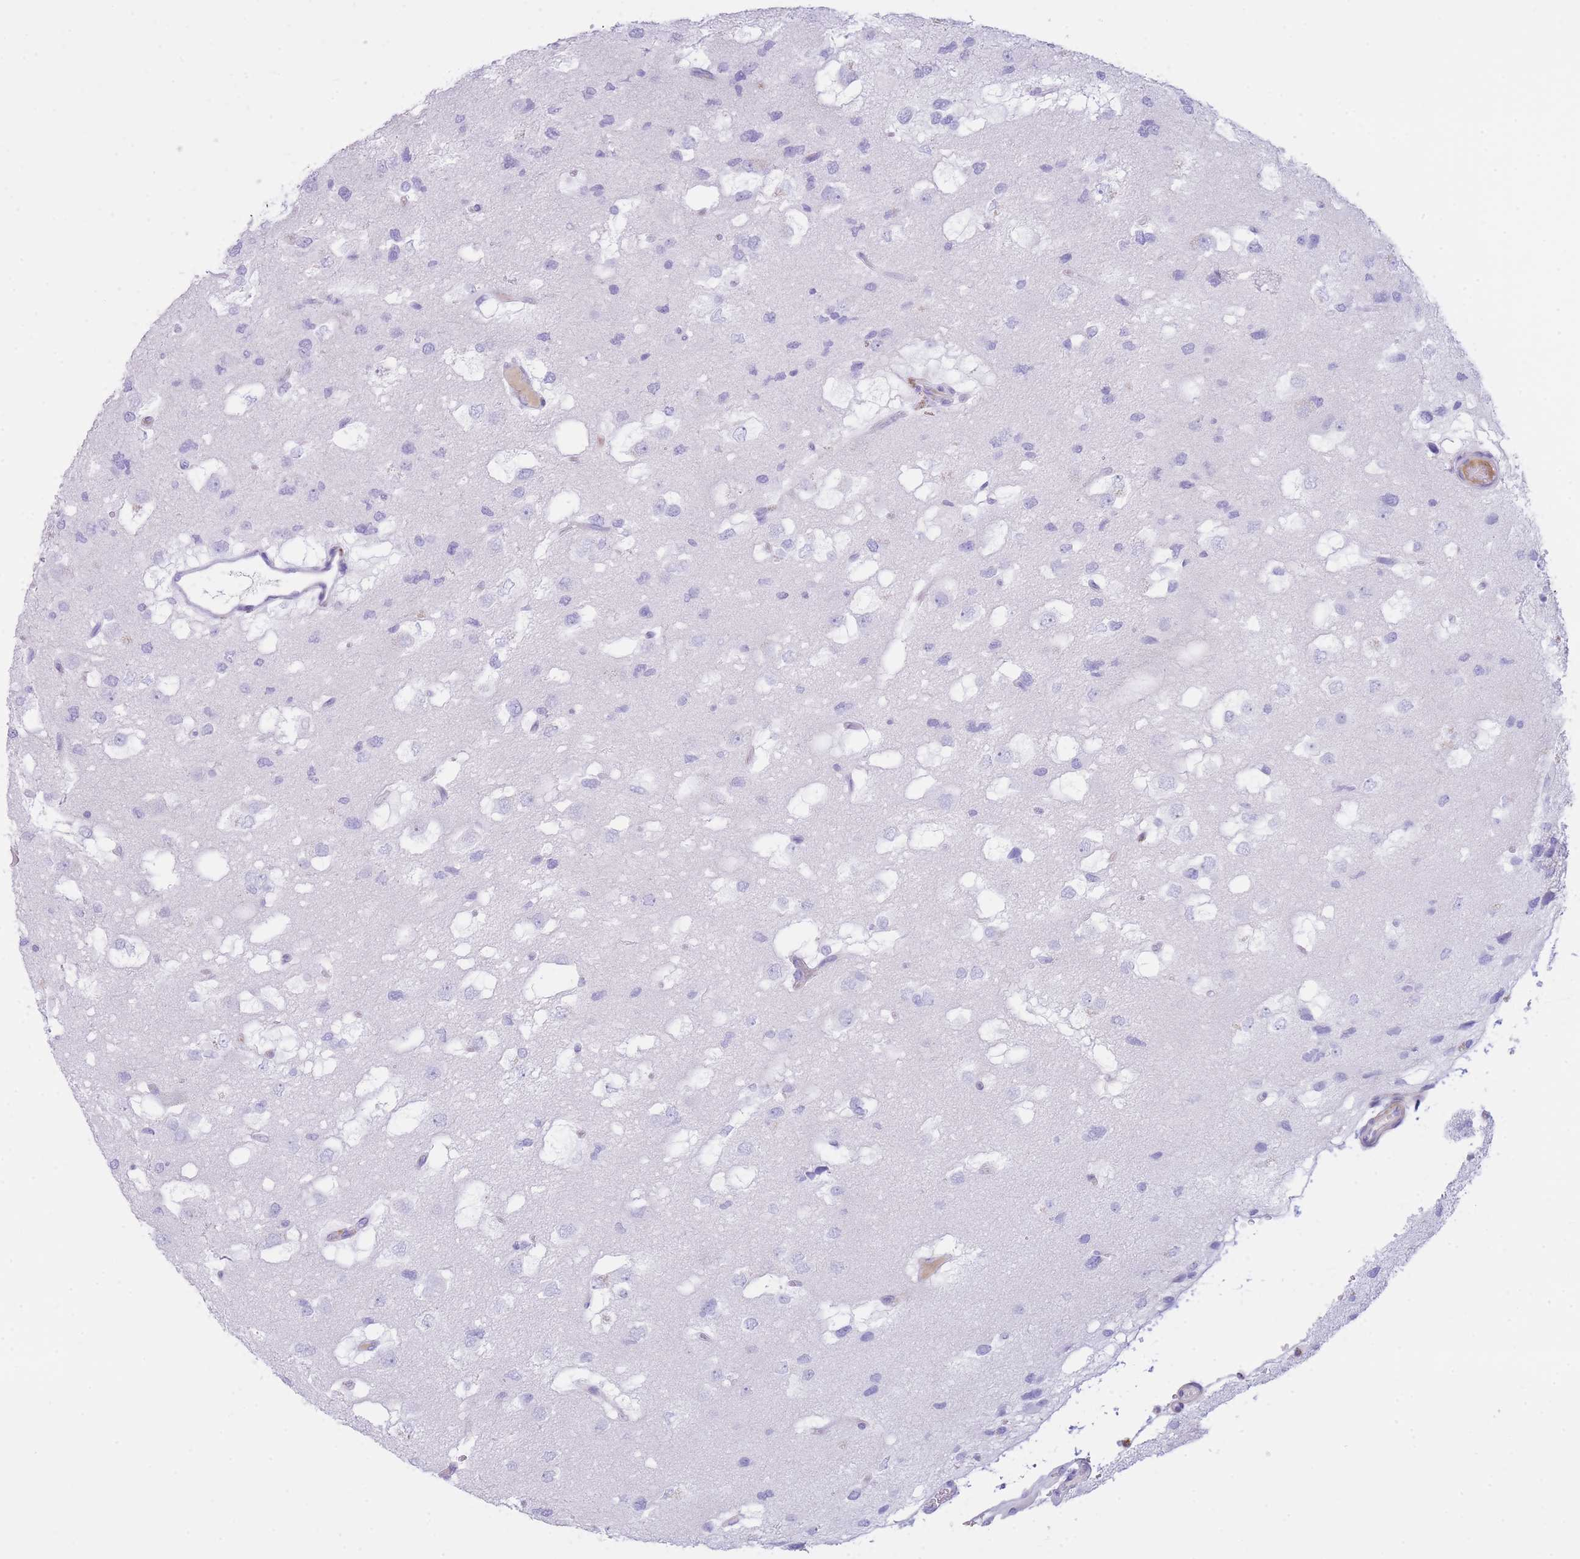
{"staining": {"intensity": "negative", "quantity": "none", "location": "none"}, "tissue": "glioma", "cell_type": "Tumor cells", "image_type": "cancer", "snomed": [{"axis": "morphology", "description": "Glioma, malignant, High grade"}, {"axis": "topography", "description": "Brain"}], "caption": "Malignant glioma (high-grade) stained for a protein using immunohistochemistry (IHC) exhibits no expression tumor cells.", "gene": "PLBD1", "patient": {"sex": "male", "age": 53}}